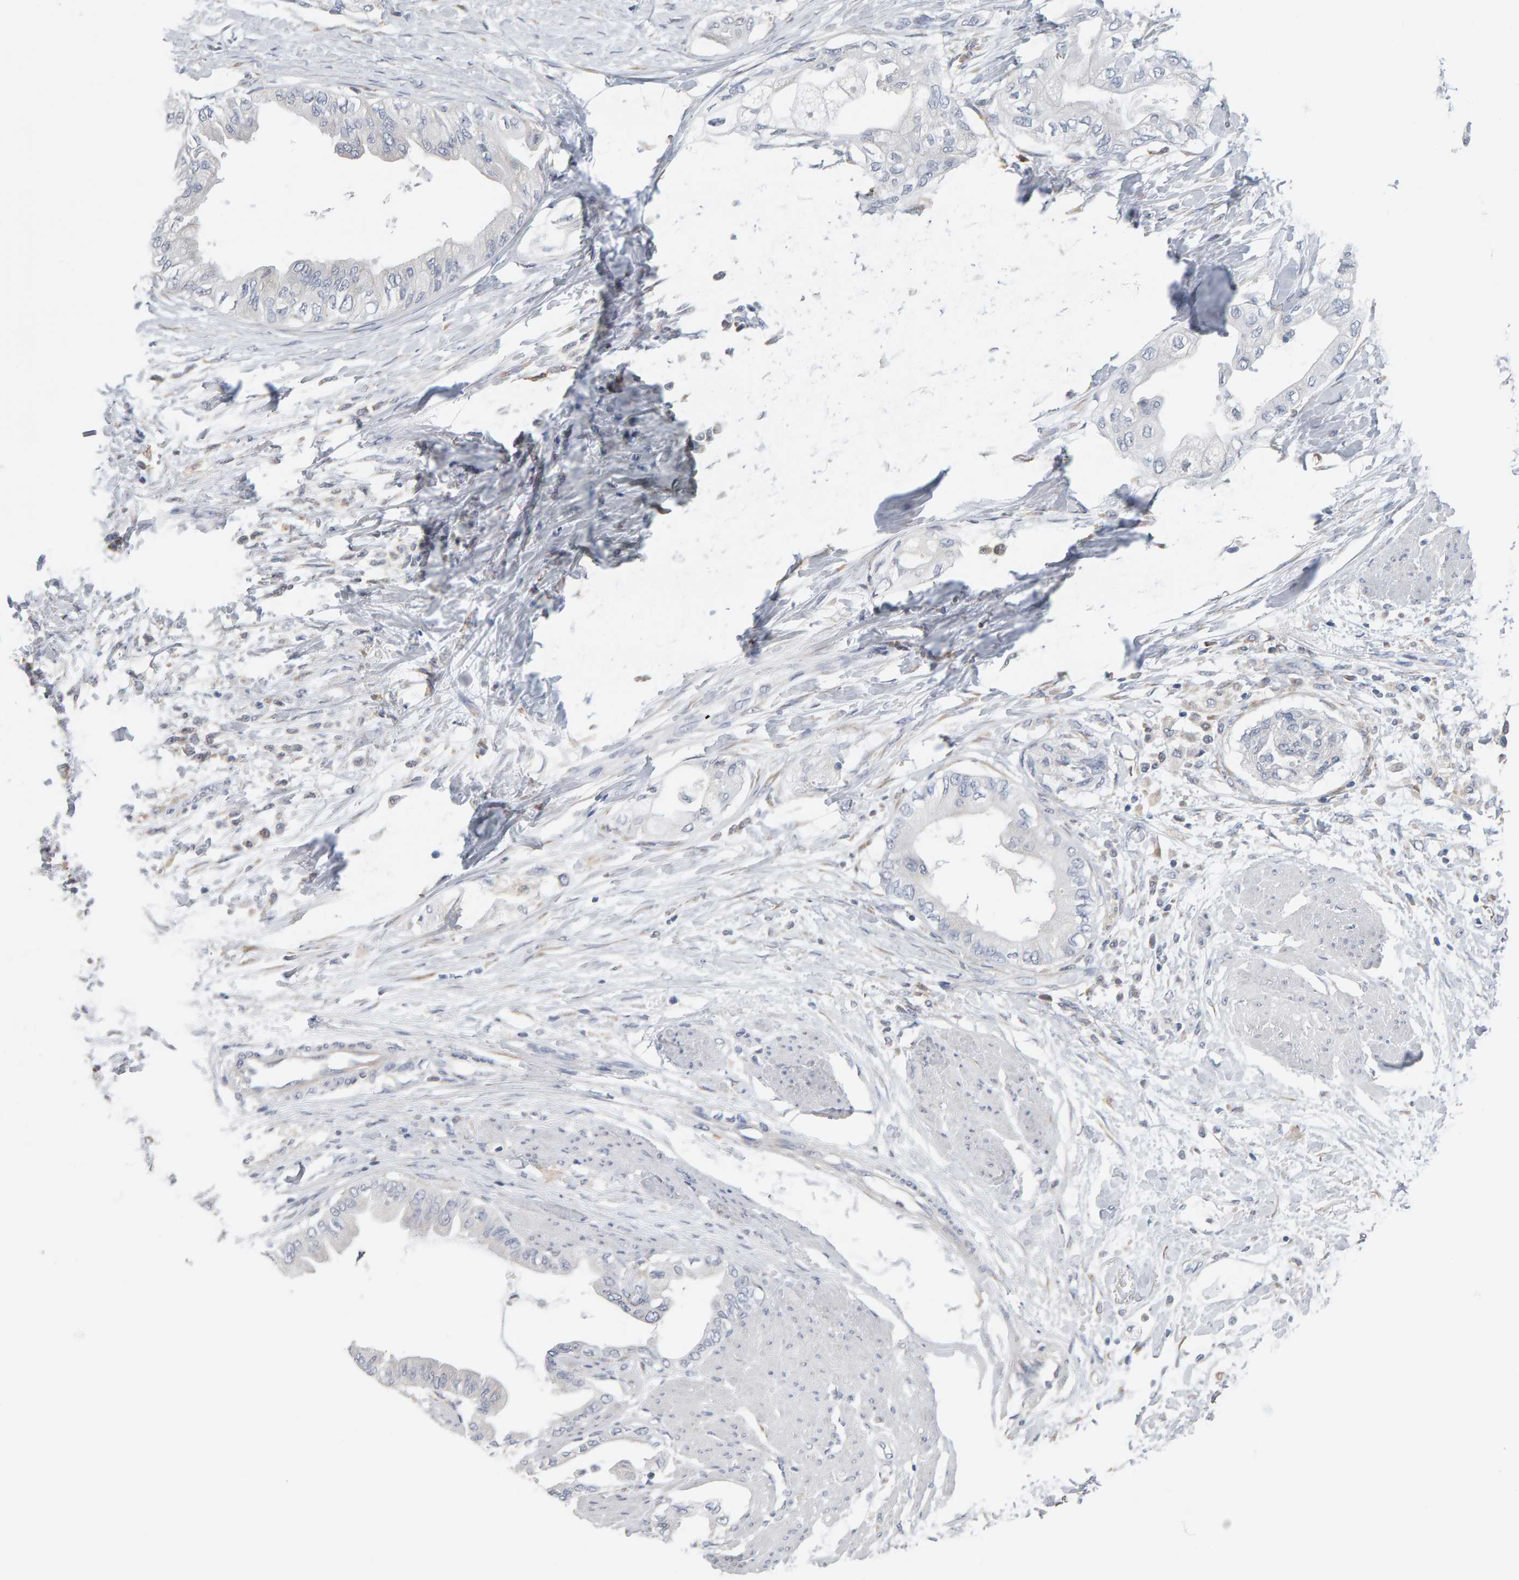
{"staining": {"intensity": "negative", "quantity": "none", "location": "none"}, "tissue": "pancreatic cancer", "cell_type": "Tumor cells", "image_type": "cancer", "snomed": [{"axis": "morphology", "description": "Normal tissue, NOS"}, {"axis": "morphology", "description": "Adenocarcinoma, NOS"}, {"axis": "topography", "description": "Pancreas"}, {"axis": "topography", "description": "Duodenum"}], "caption": "Immunohistochemical staining of human pancreatic cancer (adenocarcinoma) demonstrates no significant expression in tumor cells.", "gene": "ADHFE1", "patient": {"sex": "female", "age": 60}}